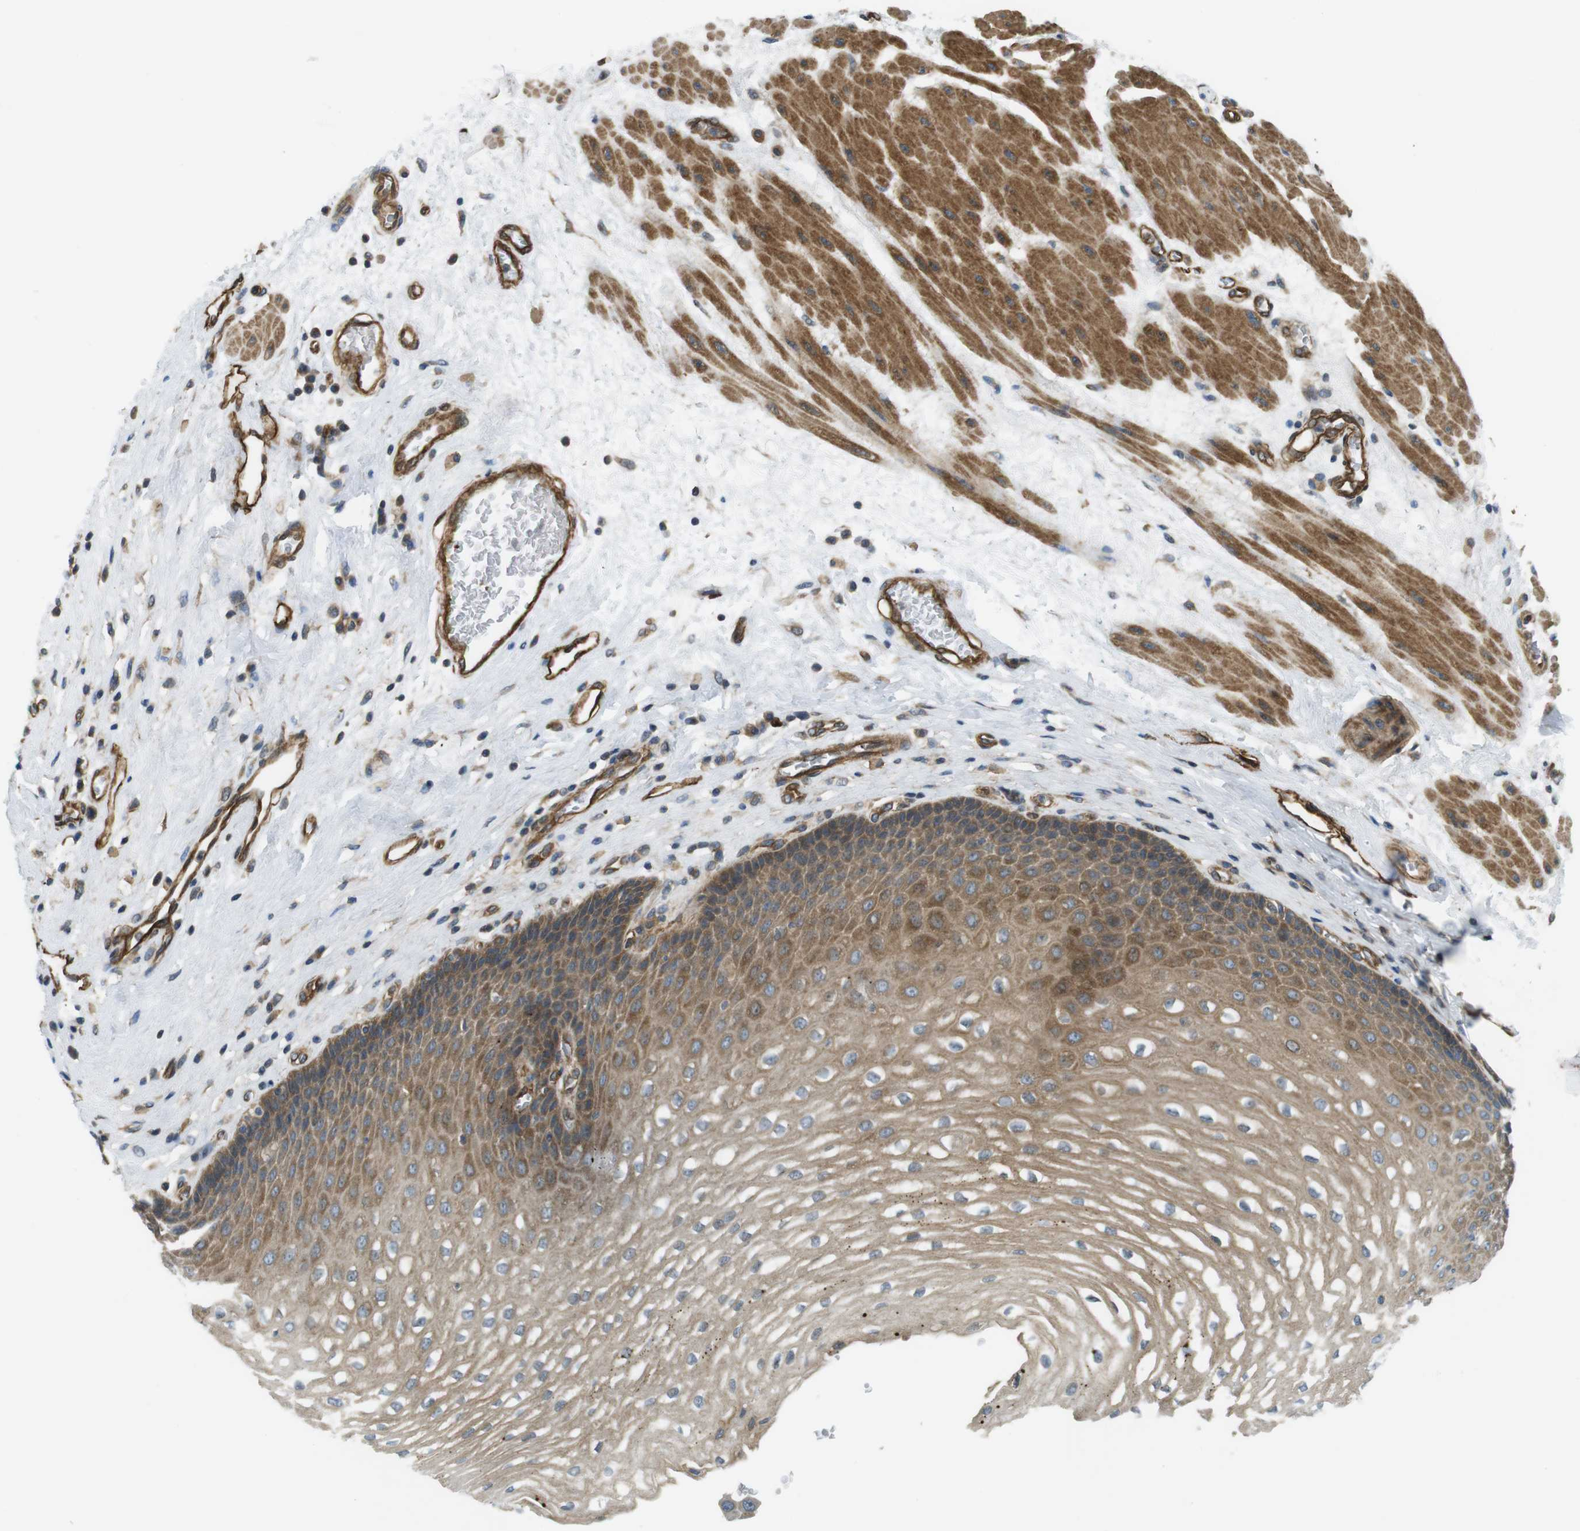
{"staining": {"intensity": "moderate", "quantity": ">75%", "location": "cytoplasmic/membranous"}, "tissue": "esophagus", "cell_type": "Squamous epithelial cells", "image_type": "normal", "snomed": [{"axis": "morphology", "description": "Normal tissue, NOS"}, {"axis": "topography", "description": "Esophagus"}], "caption": "Immunohistochemical staining of unremarkable esophagus exhibits >75% levels of moderate cytoplasmic/membranous protein expression in approximately >75% of squamous epithelial cells. (Stains: DAB in brown, nuclei in blue, Microscopy: brightfield microscopy at high magnification).", "gene": "TSC1", "patient": {"sex": "male", "age": 48}}